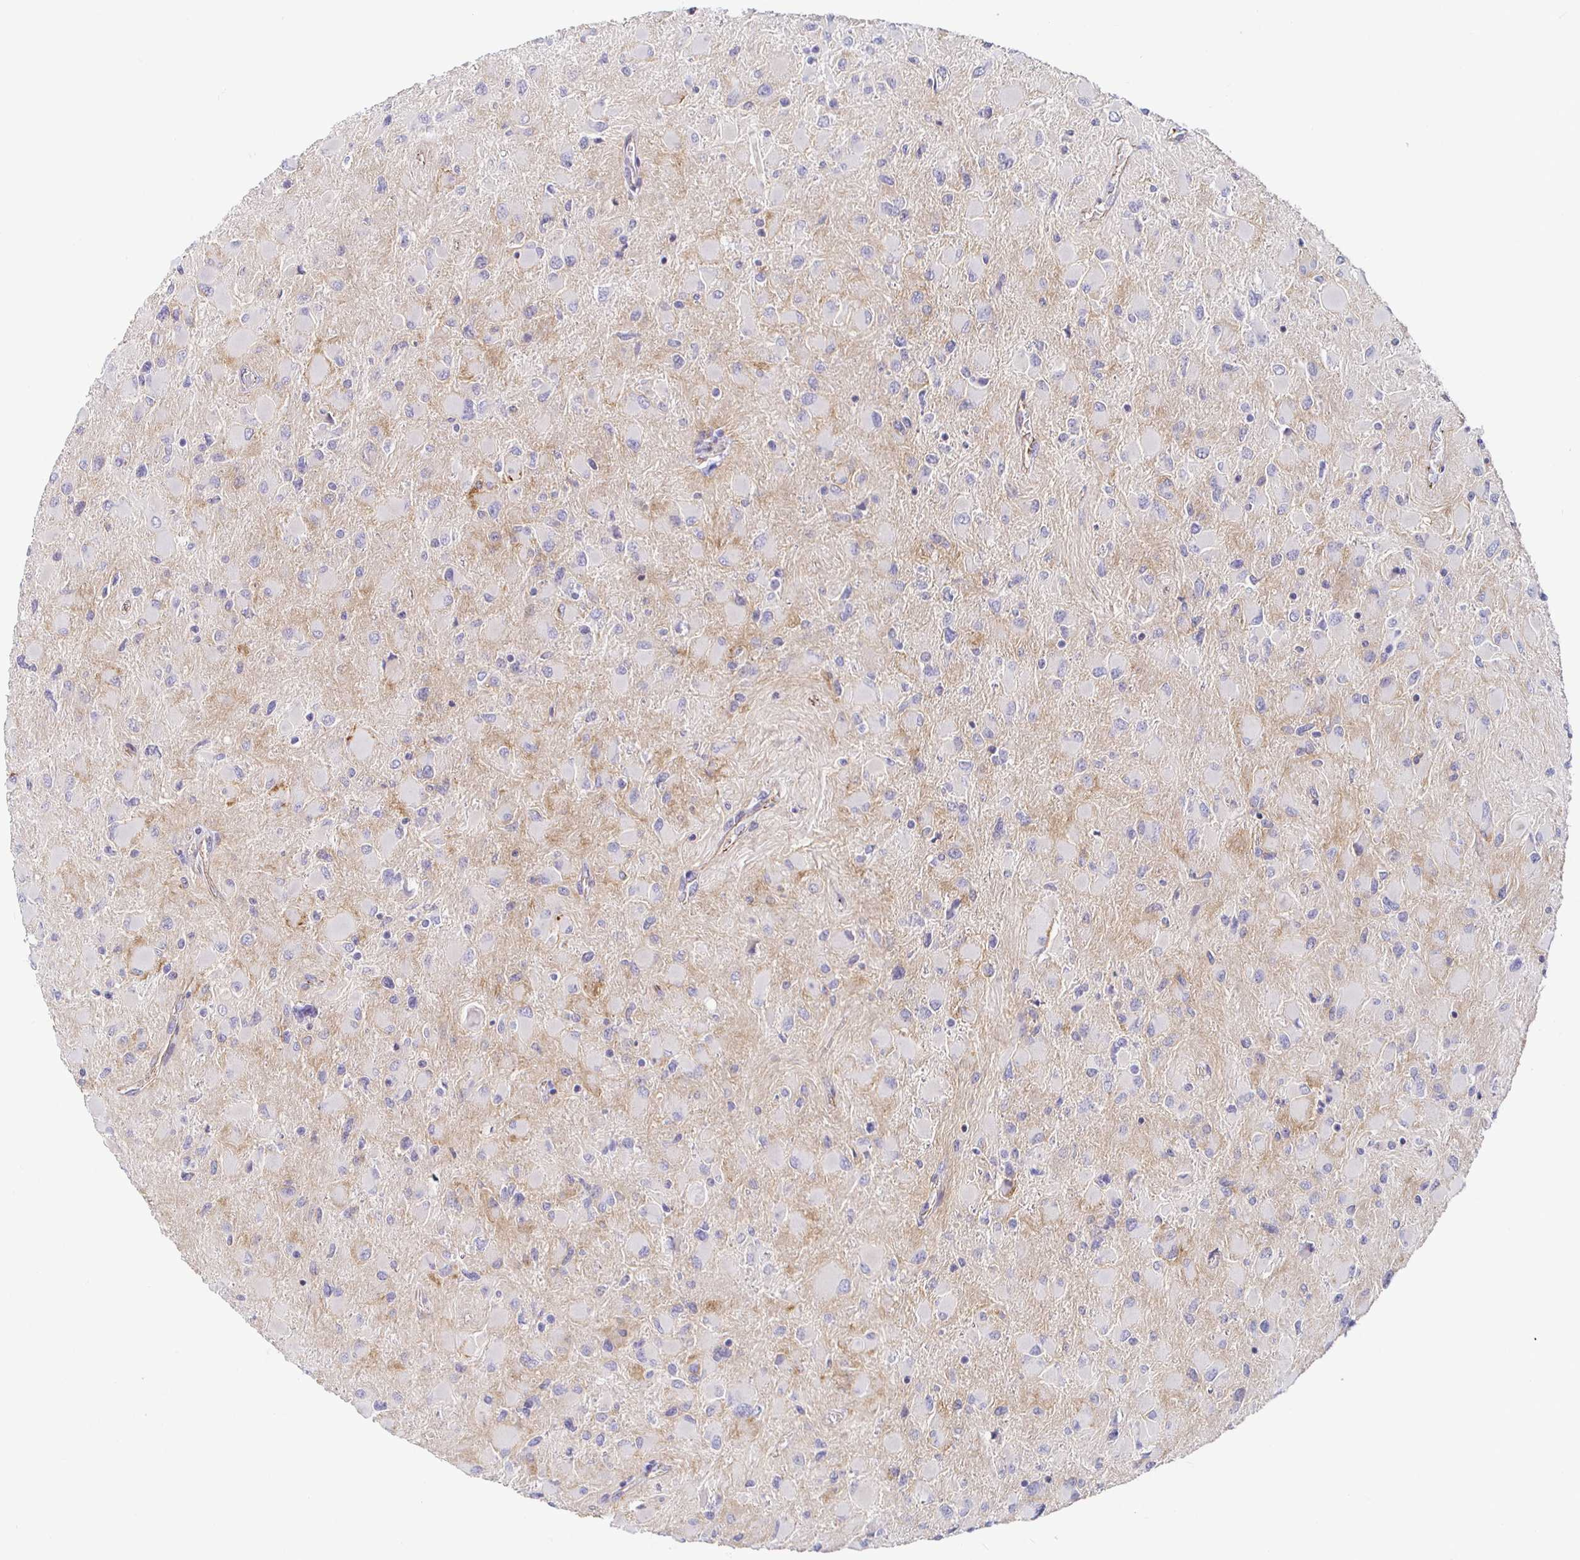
{"staining": {"intensity": "negative", "quantity": "none", "location": "none"}, "tissue": "glioma", "cell_type": "Tumor cells", "image_type": "cancer", "snomed": [{"axis": "morphology", "description": "Glioma, malignant, High grade"}, {"axis": "topography", "description": "Cerebral cortex"}], "caption": "An image of glioma stained for a protein demonstrates no brown staining in tumor cells.", "gene": "PIWIL3", "patient": {"sex": "female", "age": 36}}